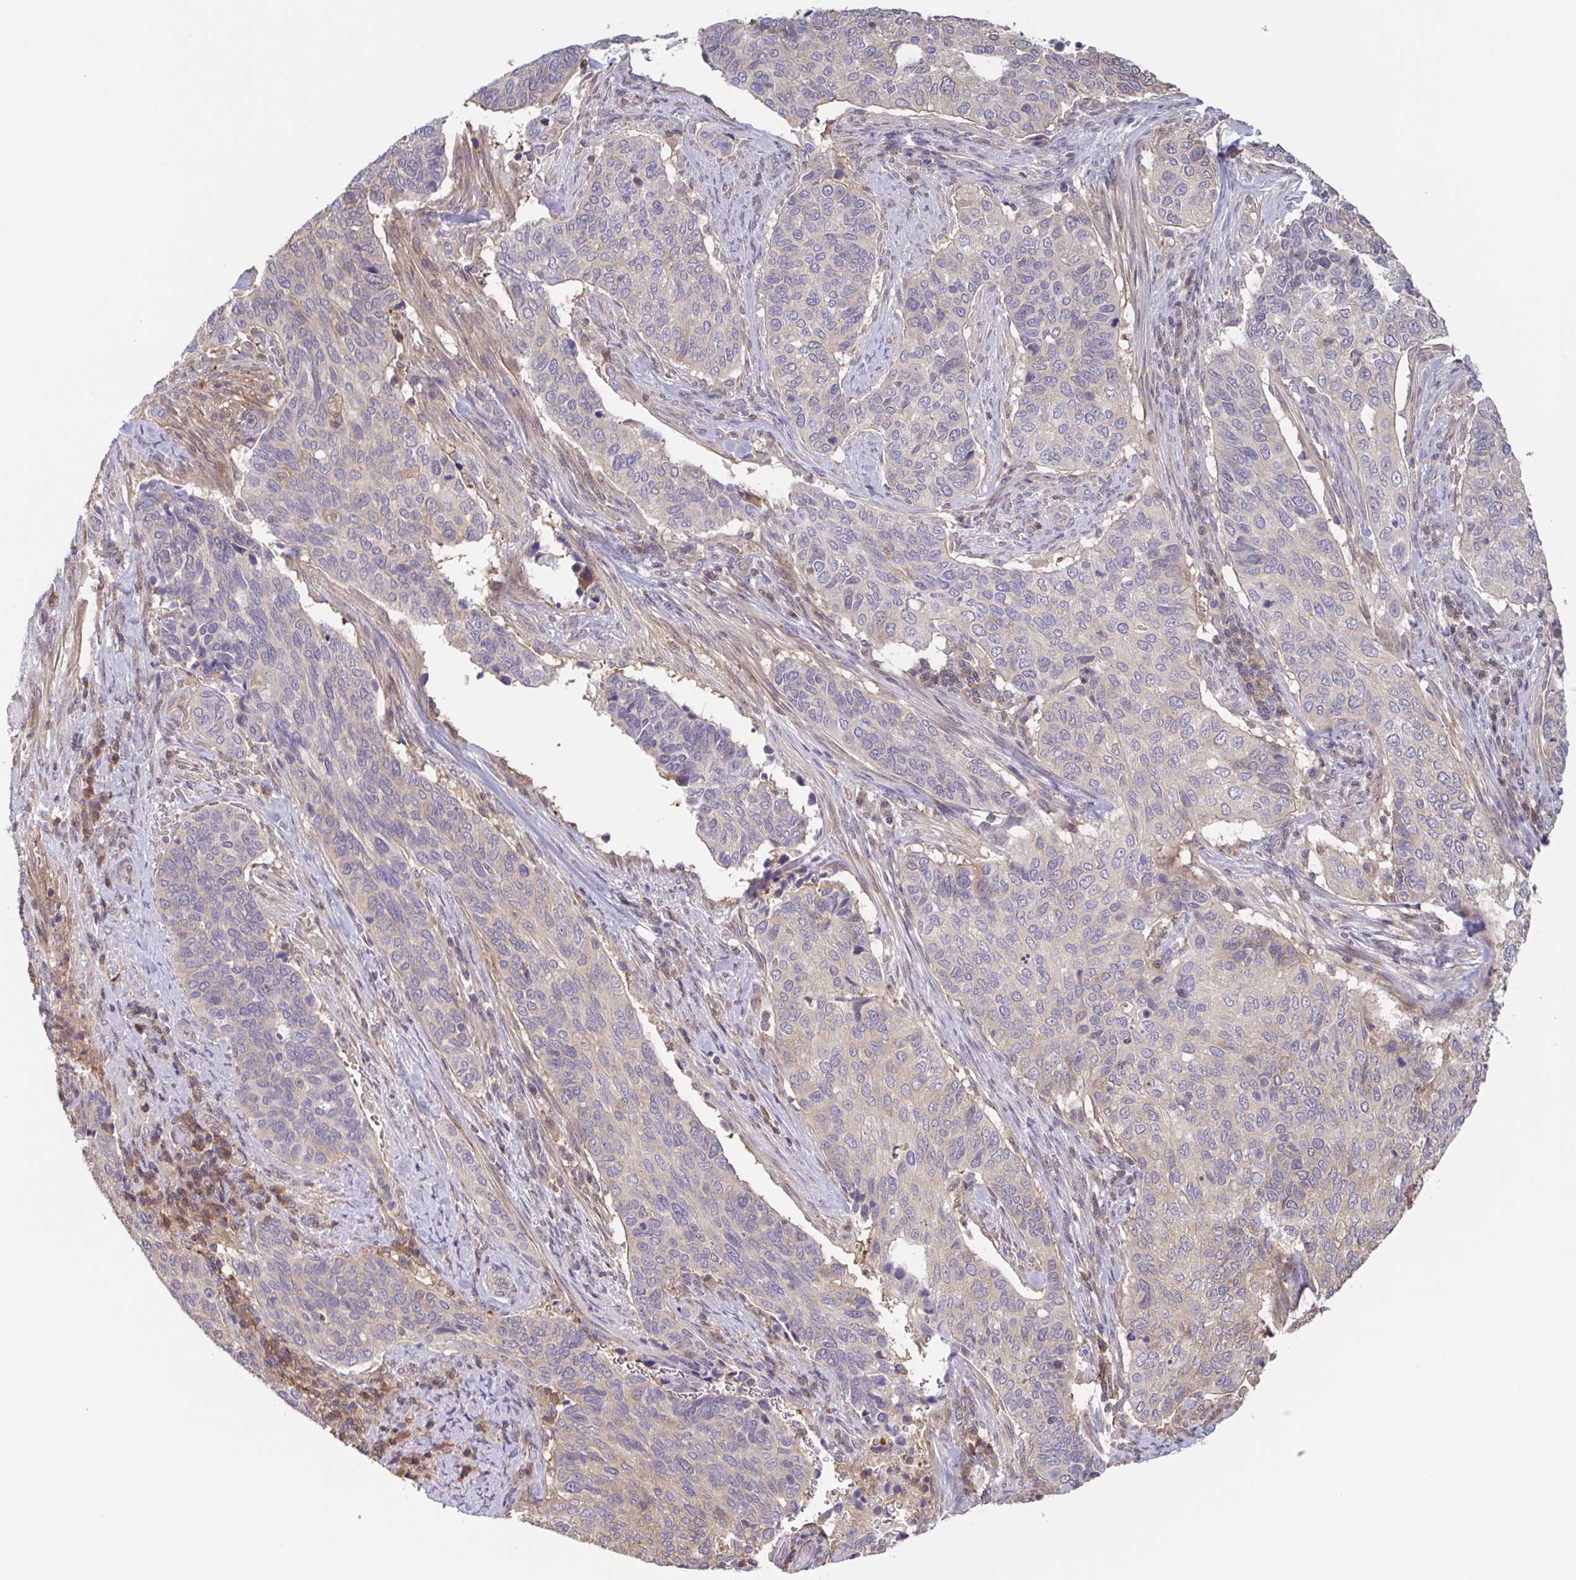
{"staining": {"intensity": "negative", "quantity": "none", "location": "none"}, "tissue": "cervical cancer", "cell_type": "Tumor cells", "image_type": "cancer", "snomed": [{"axis": "morphology", "description": "Squamous cell carcinoma, NOS"}, {"axis": "topography", "description": "Cervix"}], "caption": "High magnification brightfield microscopy of cervical cancer (squamous cell carcinoma) stained with DAB (brown) and counterstained with hematoxylin (blue): tumor cells show no significant staining.", "gene": "OTOP2", "patient": {"sex": "female", "age": 38}}